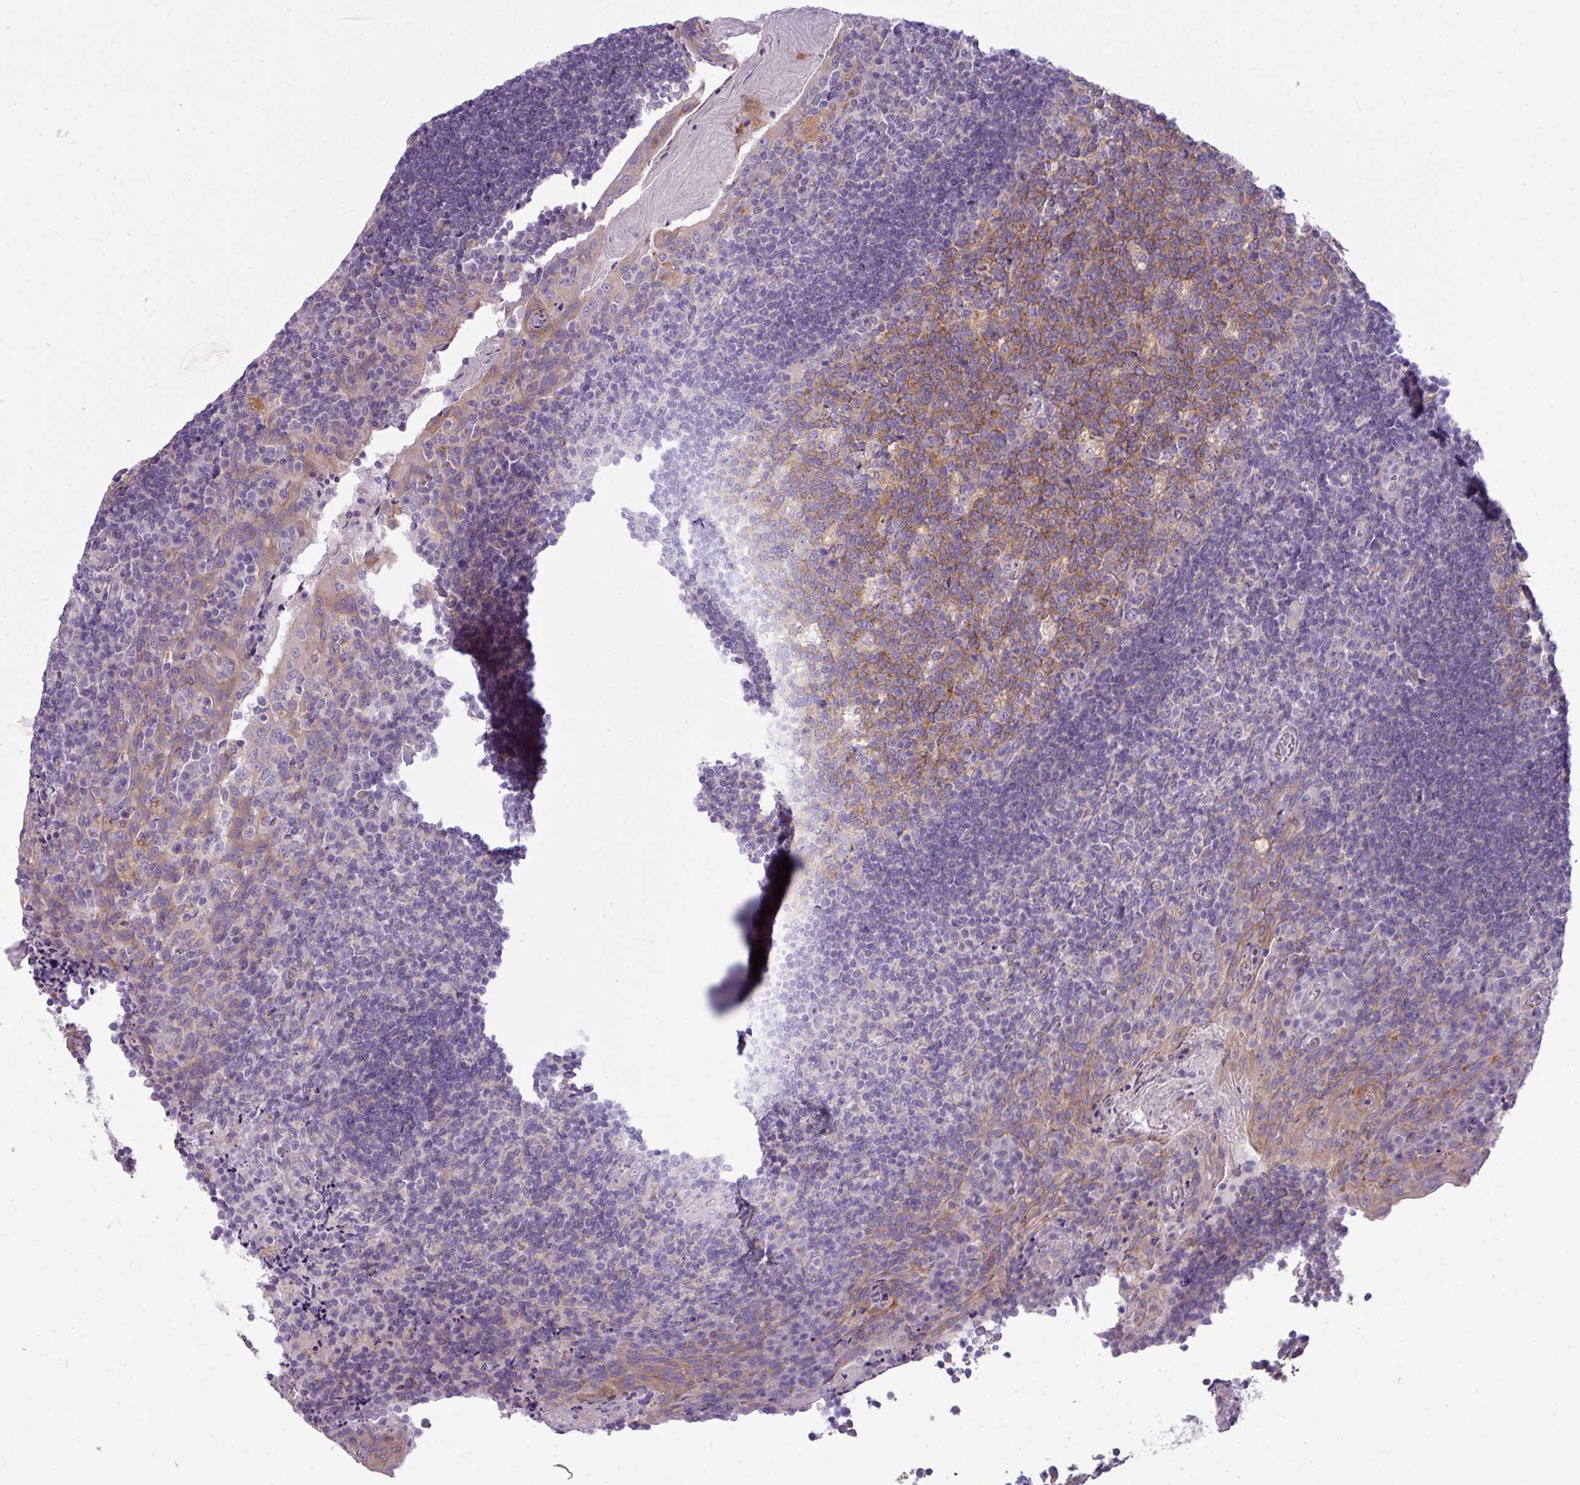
{"staining": {"intensity": "moderate", "quantity": ">75%", "location": "cytoplasmic/membranous"}, "tissue": "tonsil", "cell_type": "Germinal center cells", "image_type": "normal", "snomed": [{"axis": "morphology", "description": "Normal tissue, NOS"}, {"axis": "topography", "description": "Tonsil"}], "caption": "Immunohistochemical staining of benign tonsil reveals medium levels of moderate cytoplasmic/membranous staining in about >75% of germinal center cells.", "gene": "ABCC5", "patient": {"sex": "male", "age": 17}}